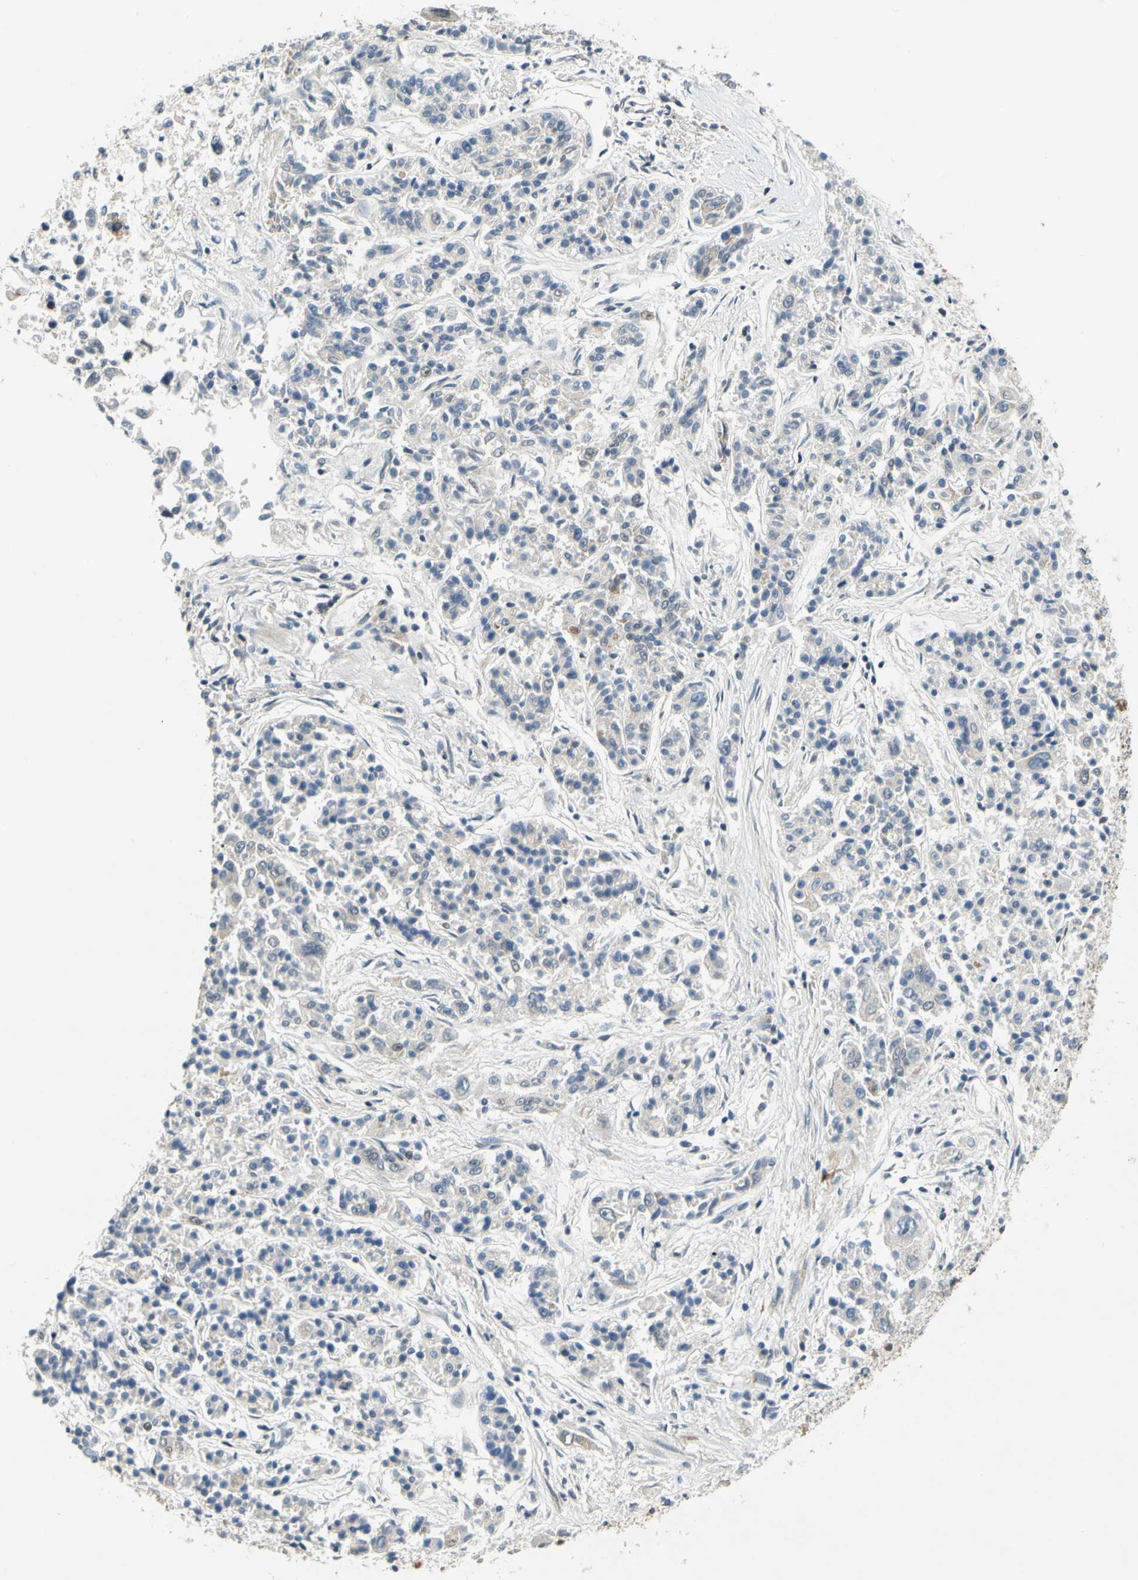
{"staining": {"intensity": "weak", "quantity": "25%-75%", "location": "cytoplasmic/membranous"}, "tissue": "lung cancer", "cell_type": "Tumor cells", "image_type": "cancer", "snomed": [{"axis": "morphology", "description": "Adenocarcinoma, NOS"}, {"axis": "topography", "description": "Lung"}], "caption": "A high-resolution histopathology image shows immunohistochemistry (IHC) staining of lung cancer (adenocarcinoma), which exhibits weak cytoplasmic/membranous staining in about 25%-75% of tumor cells. (Stains: DAB (3,3'-diaminobenzidine) in brown, nuclei in blue, Microscopy: brightfield microscopy at high magnification).", "gene": "POGZ", "patient": {"sex": "male", "age": 84}}